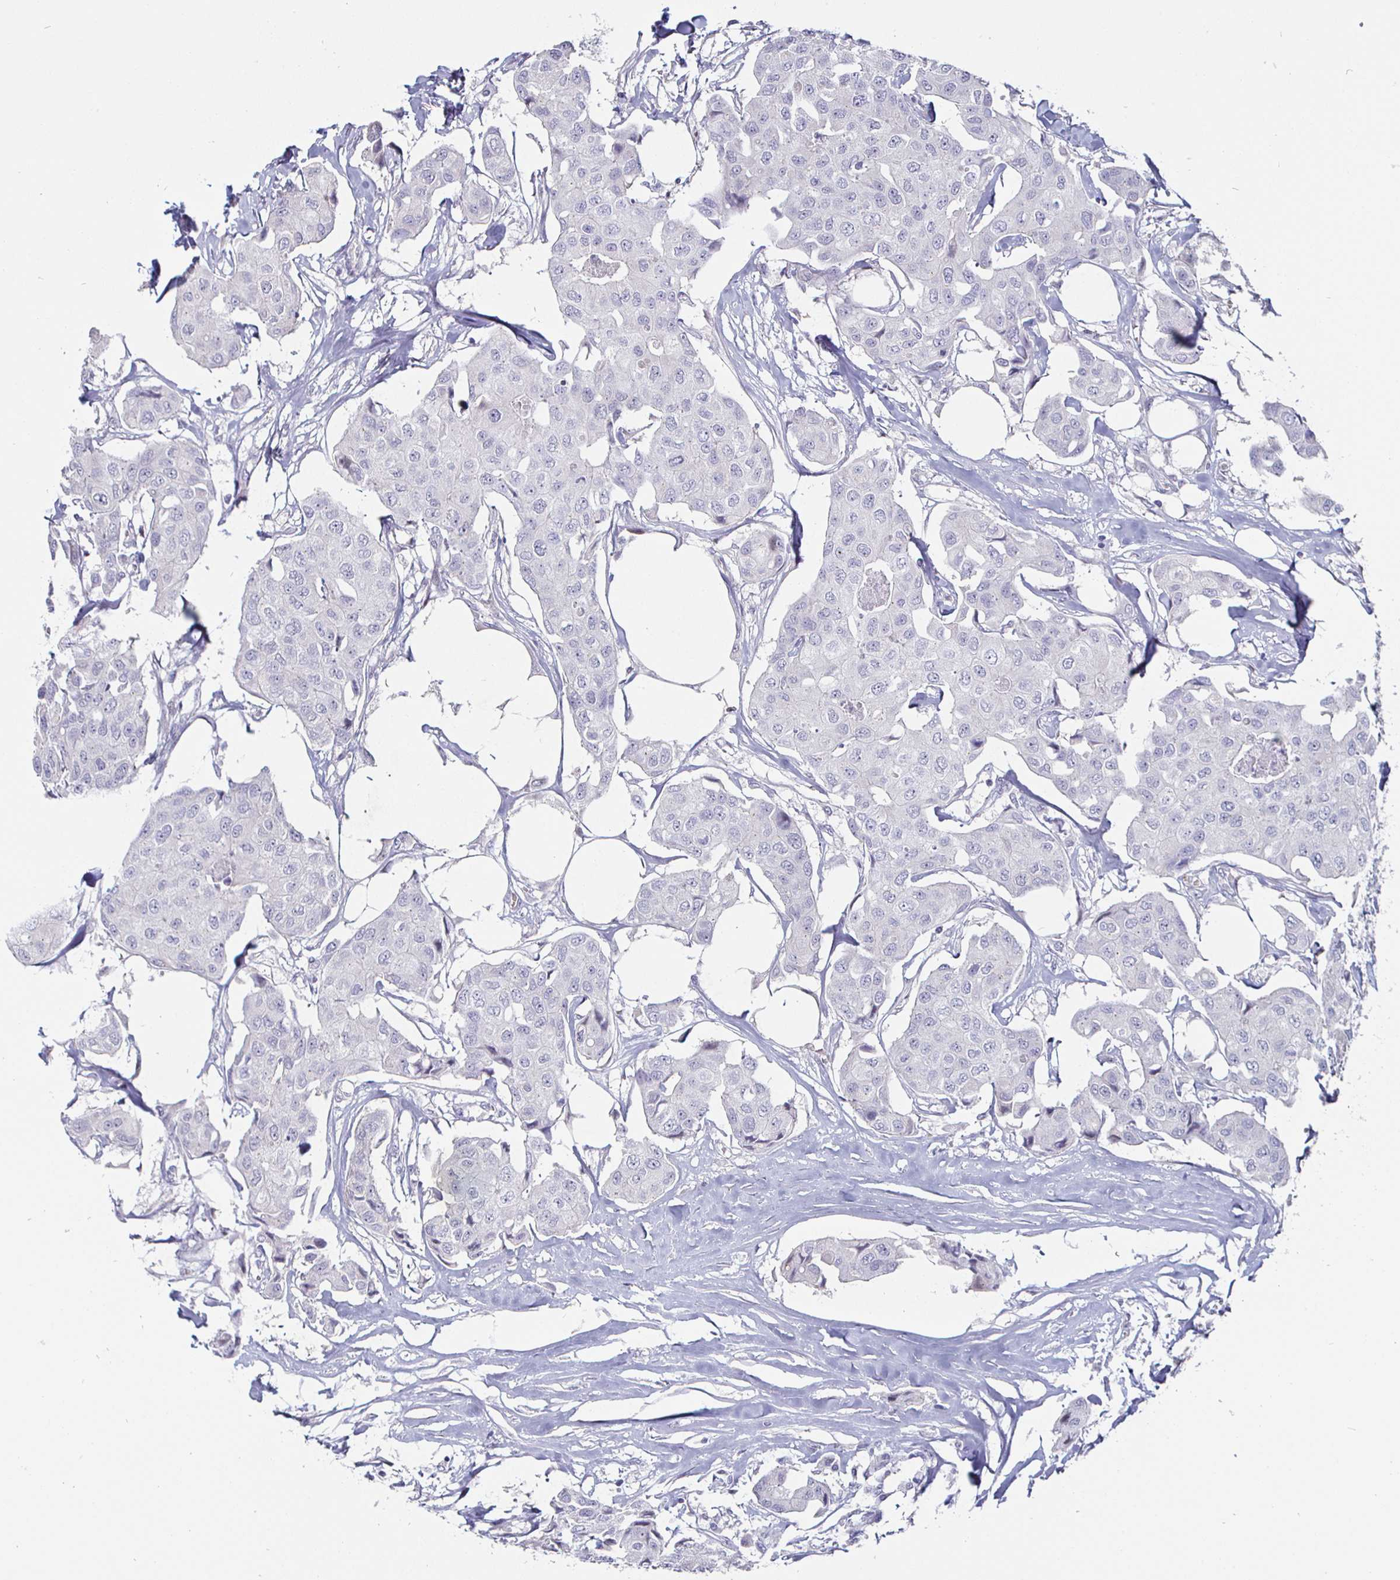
{"staining": {"intensity": "negative", "quantity": "none", "location": "none"}, "tissue": "breast cancer", "cell_type": "Tumor cells", "image_type": "cancer", "snomed": [{"axis": "morphology", "description": "Duct carcinoma"}, {"axis": "topography", "description": "Breast"}, {"axis": "topography", "description": "Lymph node"}], "caption": "A photomicrograph of human breast invasive ductal carcinoma is negative for staining in tumor cells. (Brightfield microscopy of DAB immunohistochemistry (IHC) at high magnification).", "gene": "DMRTB1", "patient": {"sex": "female", "age": 80}}